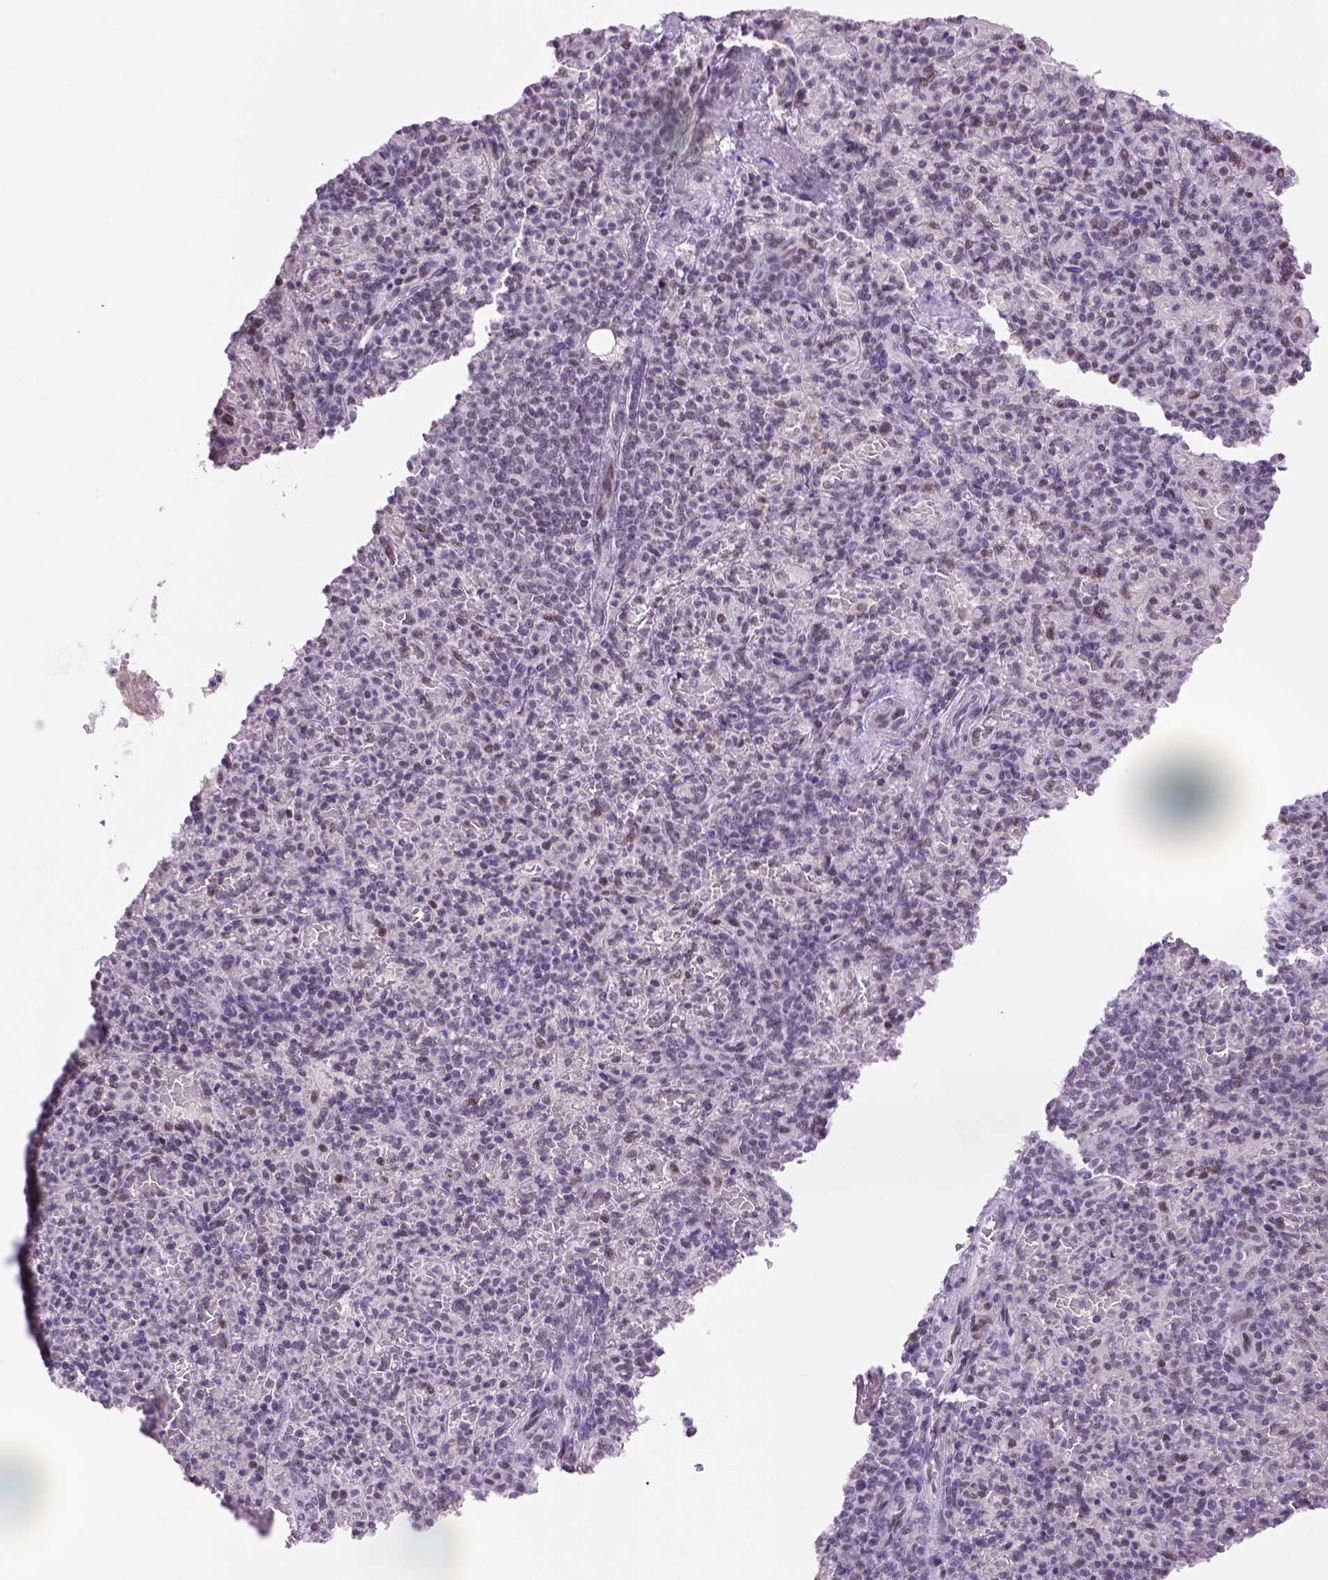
{"staining": {"intensity": "moderate", "quantity": "<25%", "location": "nuclear"}, "tissue": "spleen", "cell_type": "Cells in red pulp", "image_type": "normal", "snomed": [{"axis": "morphology", "description": "Normal tissue, NOS"}, {"axis": "topography", "description": "Spleen"}], "caption": "Moderate nuclear staining for a protein is present in approximately <25% of cells in red pulp of normal spleen using immunohistochemistry.", "gene": "TBPL1", "patient": {"sex": "female", "age": 74}}